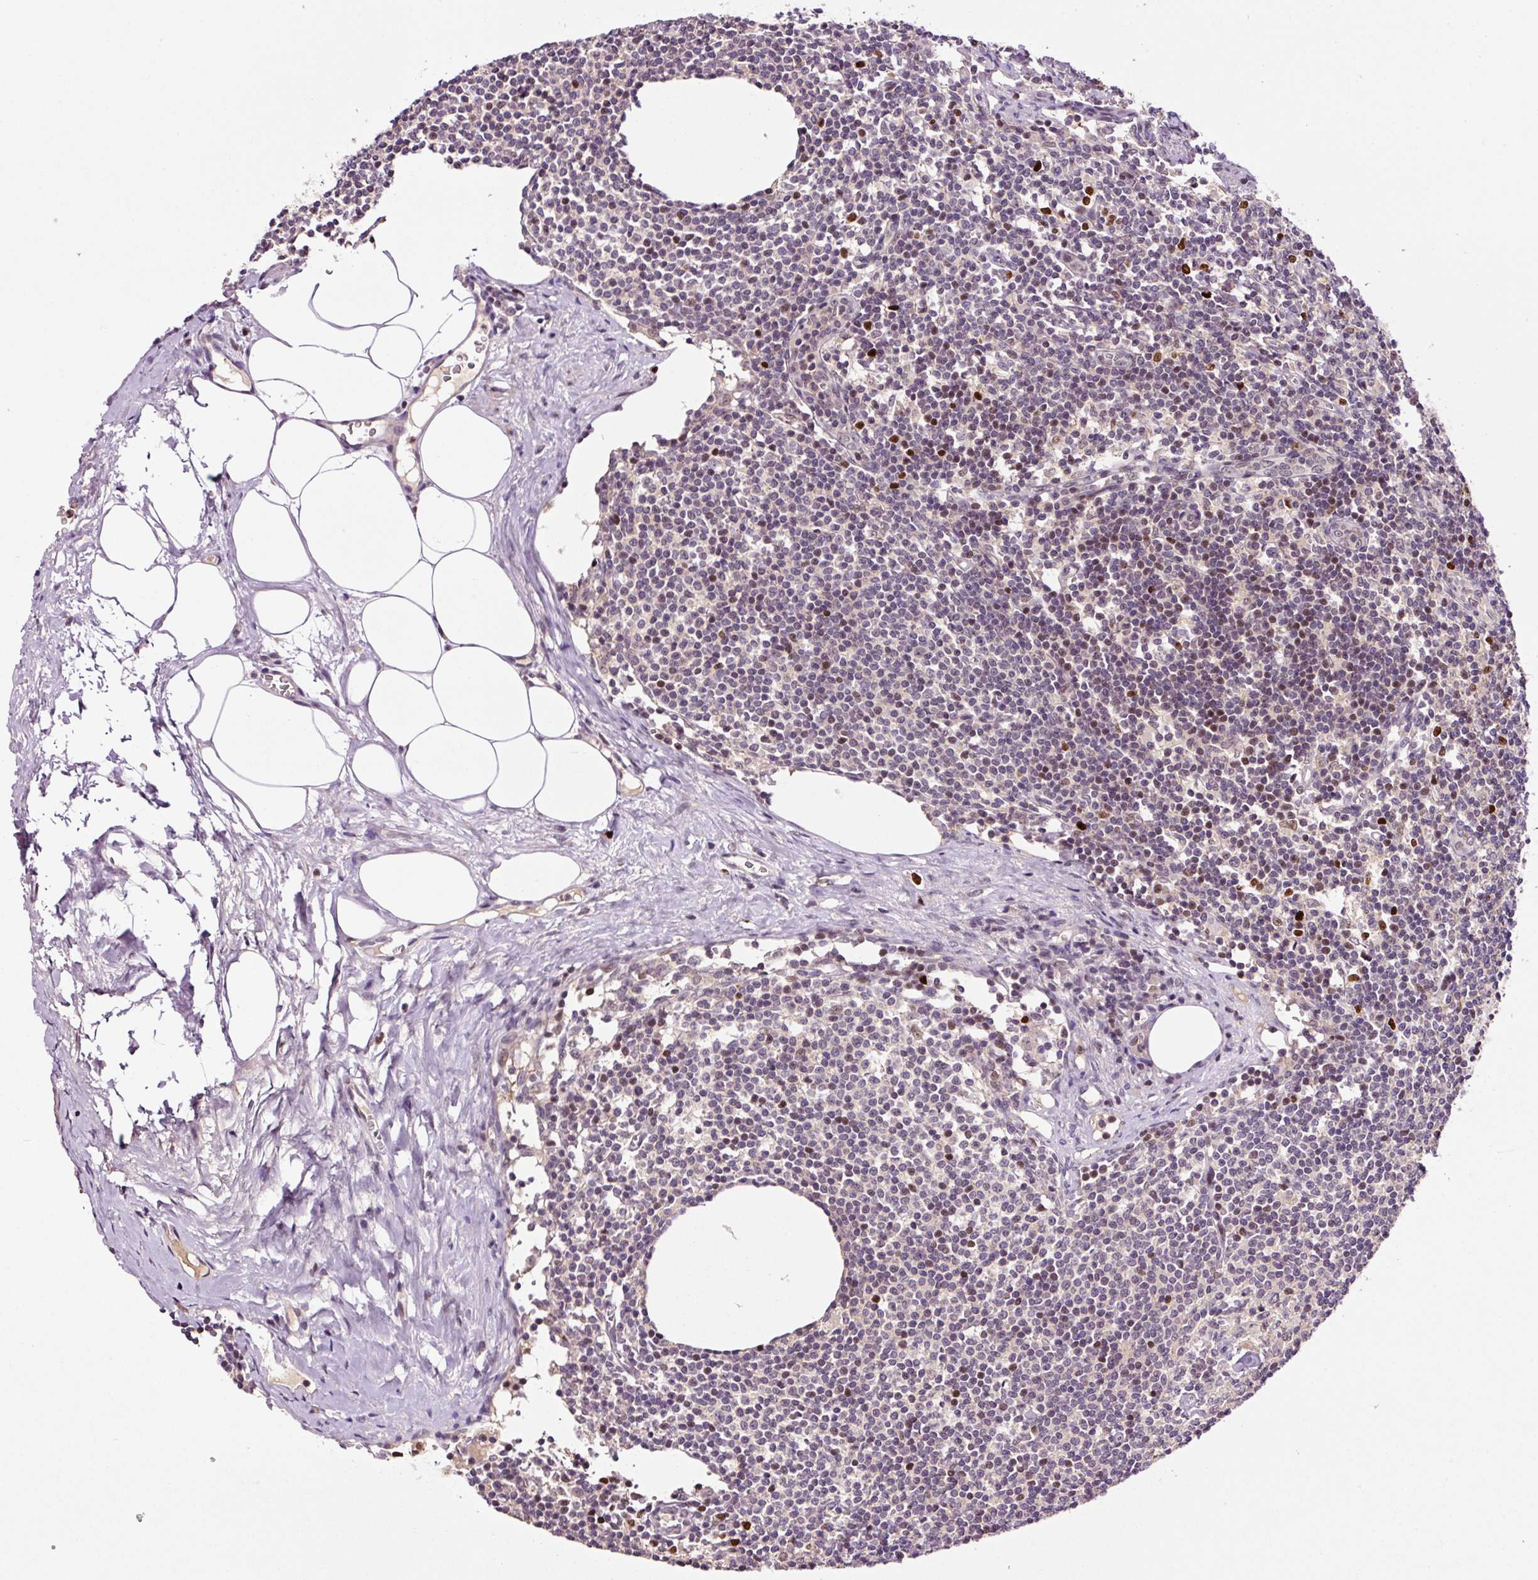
{"staining": {"intensity": "negative", "quantity": "none", "location": "none"}, "tissue": "lymph node", "cell_type": "Germinal center cells", "image_type": "normal", "snomed": [{"axis": "morphology", "description": "Normal tissue, NOS"}, {"axis": "topography", "description": "Lymph node"}], "caption": "This histopathology image is of normal lymph node stained with immunohistochemistry (IHC) to label a protein in brown with the nuclei are counter-stained blue. There is no staining in germinal center cells. Brightfield microscopy of immunohistochemistry (IHC) stained with DAB (3,3'-diaminobenzidine) (brown) and hematoxylin (blue), captured at high magnification.", "gene": "DPPA4", "patient": {"sex": "female", "age": 59}}